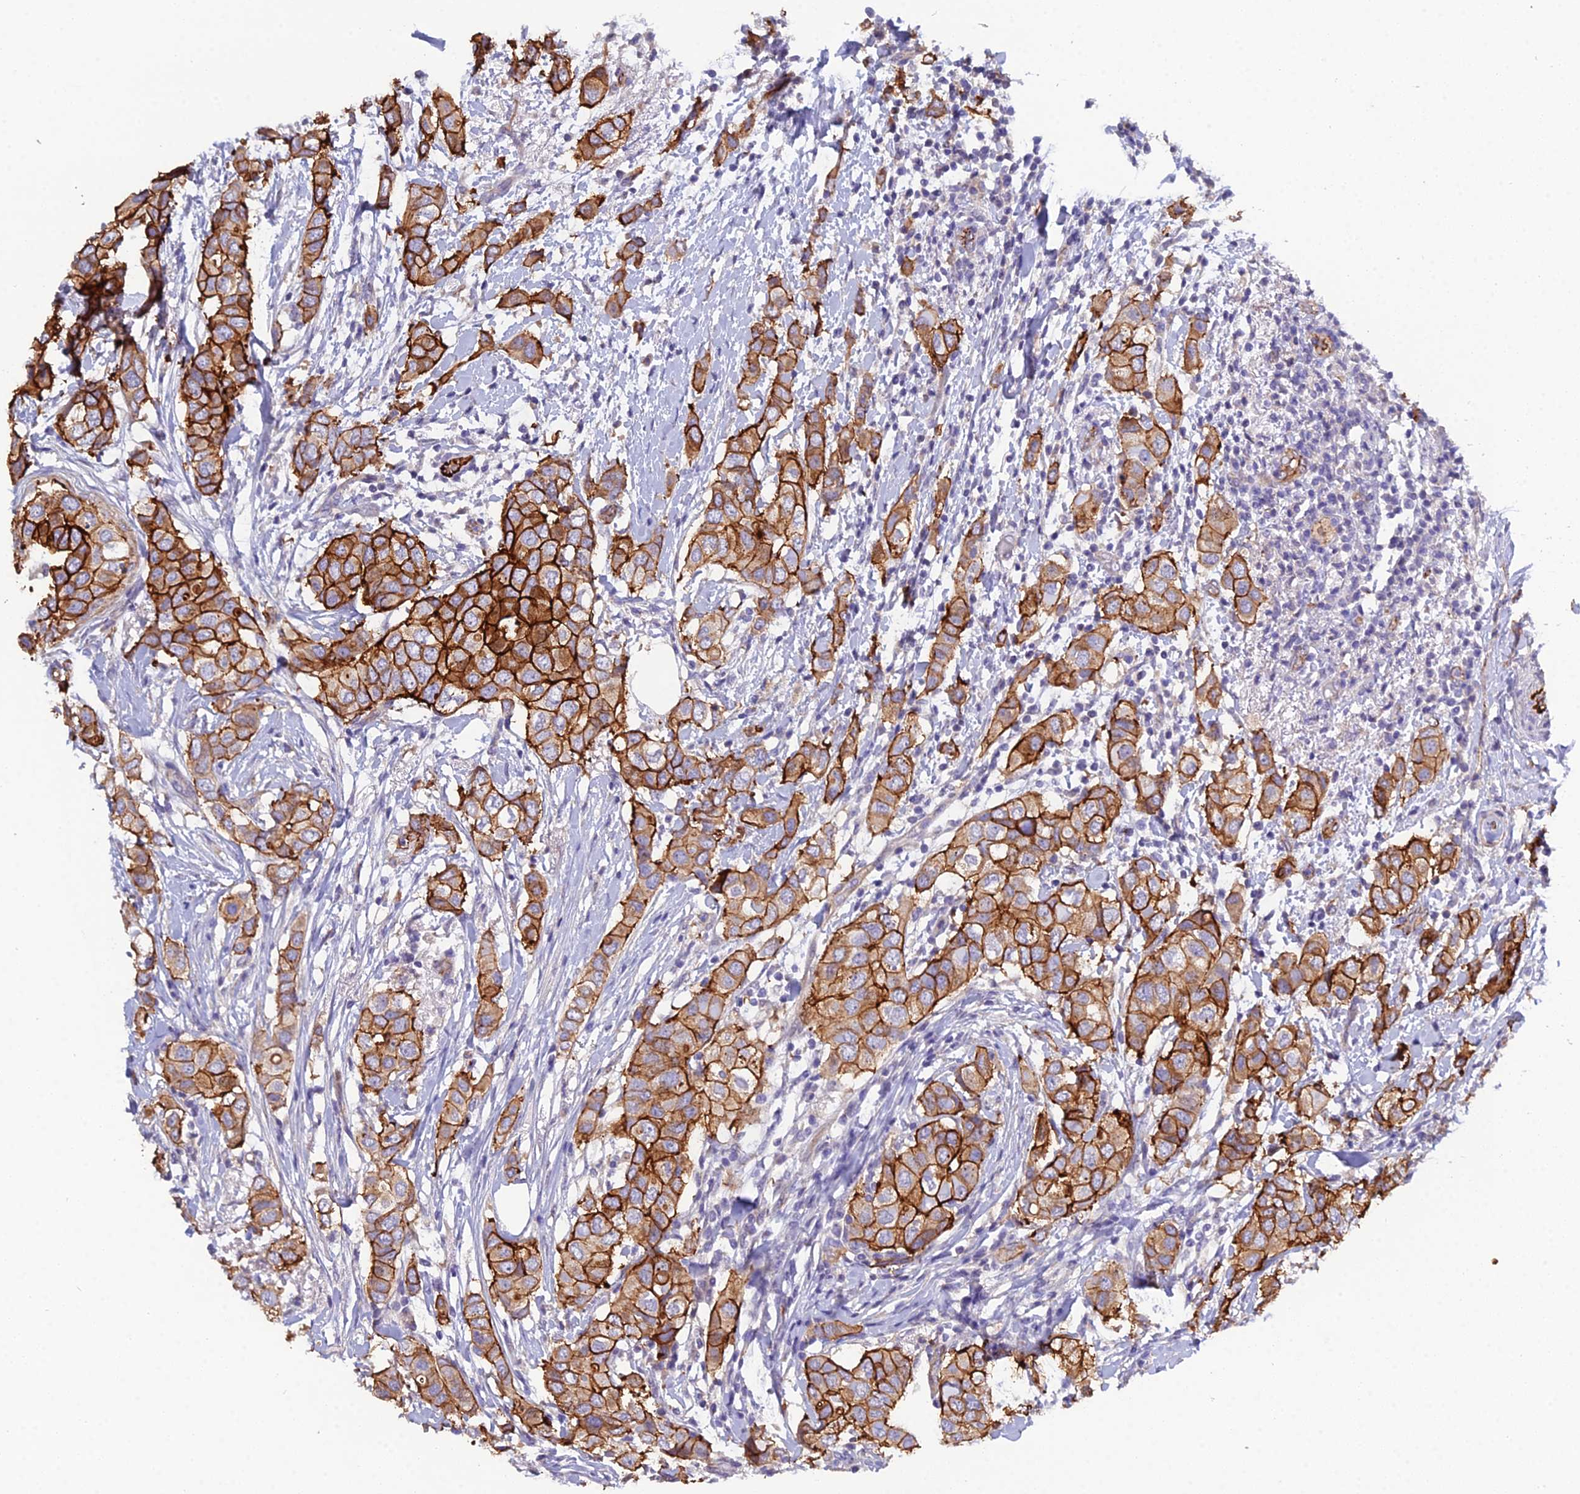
{"staining": {"intensity": "strong", "quantity": ">75%", "location": "cytoplasmic/membranous"}, "tissue": "breast cancer", "cell_type": "Tumor cells", "image_type": "cancer", "snomed": [{"axis": "morphology", "description": "Lobular carcinoma"}, {"axis": "topography", "description": "Breast"}], "caption": "A high amount of strong cytoplasmic/membranous staining is present in approximately >75% of tumor cells in breast lobular carcinoma tissue.", "gene": "CFAP47", "patient": {"sex": "female", "age": 51}}